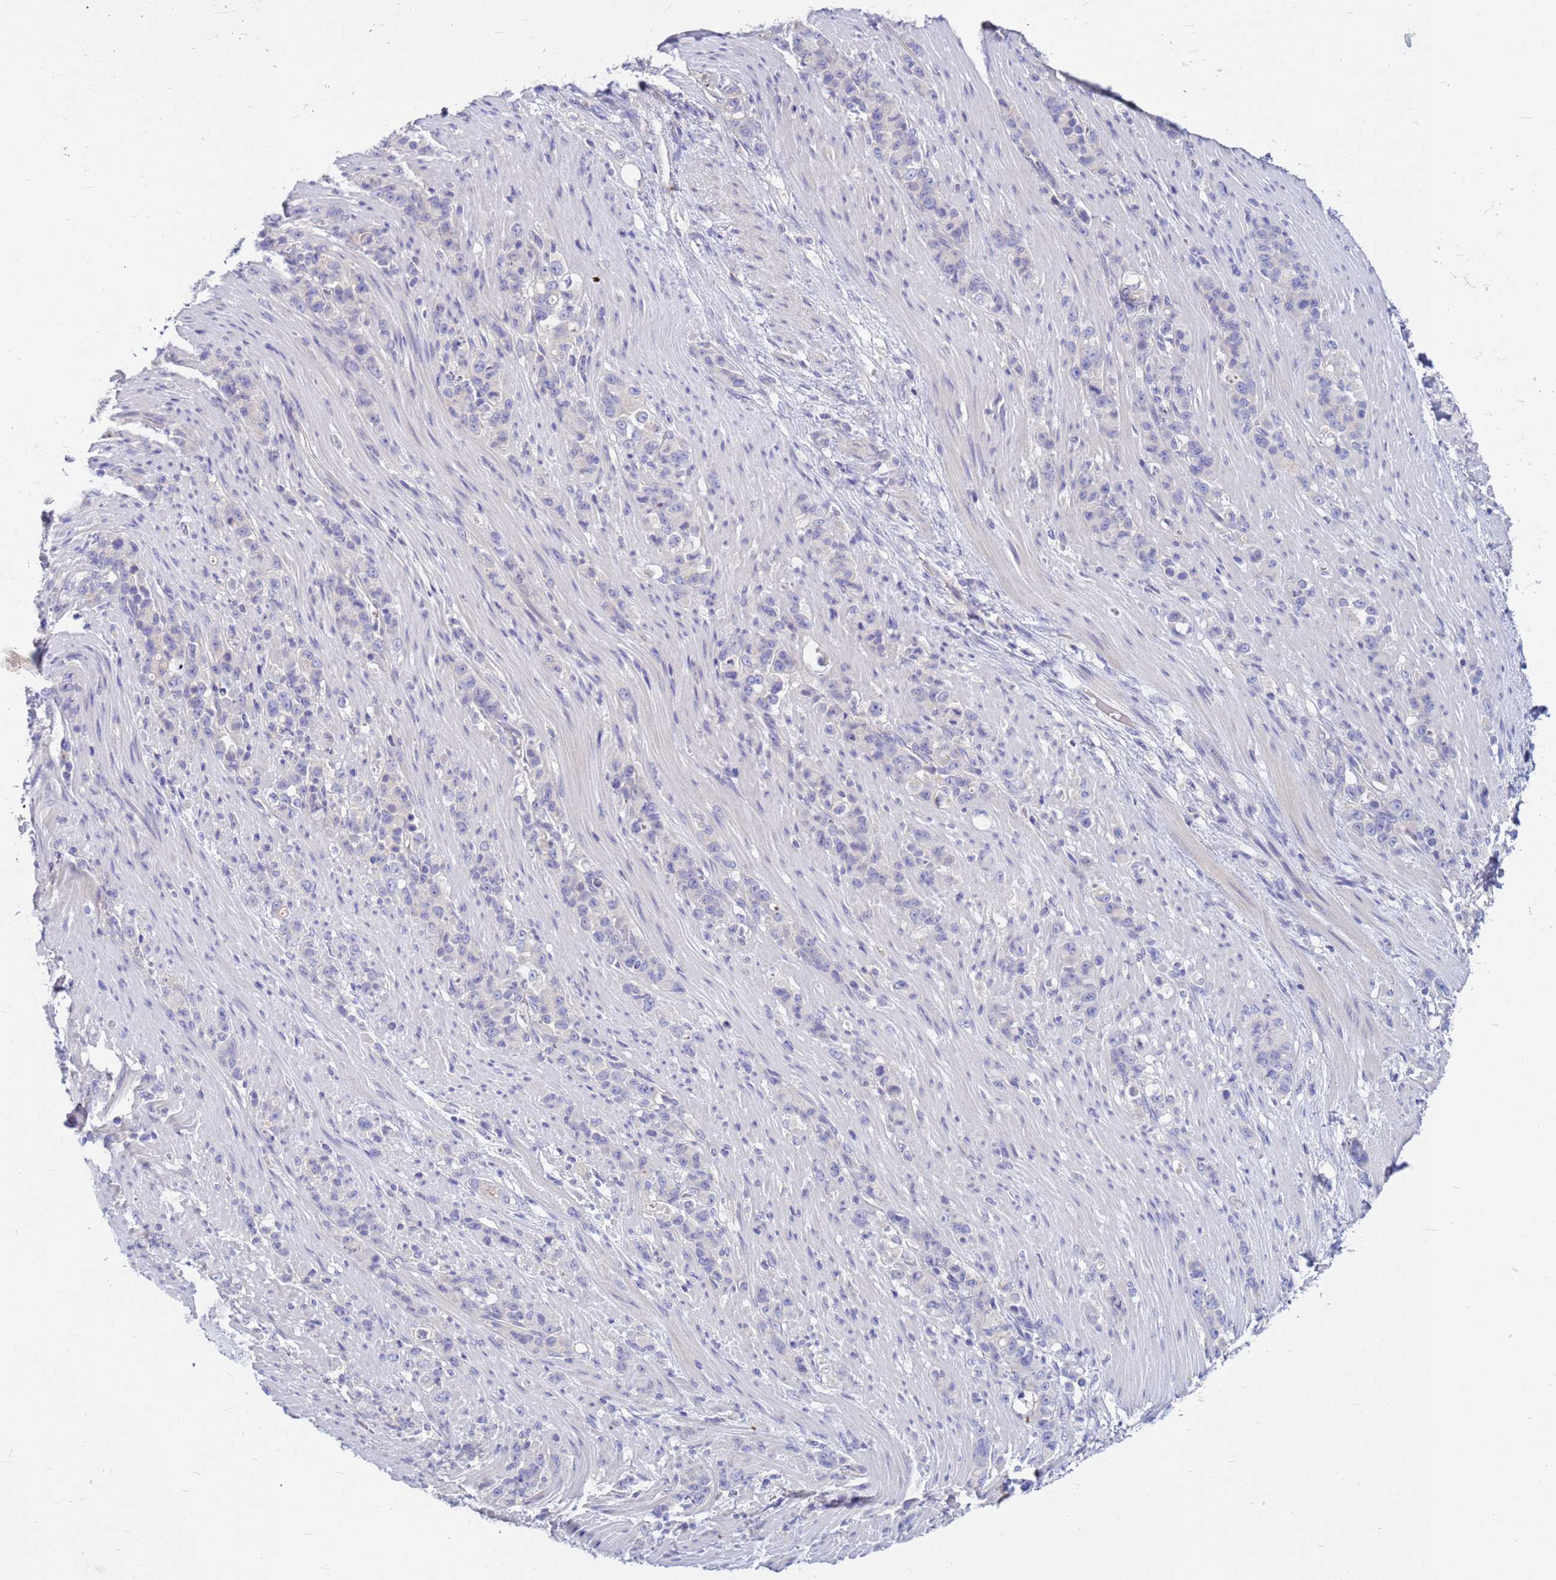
{"staining": {"intensity": "negative", "quantity": "none", "location": "none"}, "tissue": "stomach cancer", "cell_type": "Tumor cells", "image_type": "cancer", "snomed": [{"axis": "morphology", "description": "Normal tissue, NOS"}, {"axis": "morphology", "description": "Adenocarcinoma, NOS"}, {"axis": "topography", "description": "Stomach"}], "caption": "A high-resolution image shows immunohistochemistry staining of adenocarcinoma (stomach), which exhibits no significant staining in tumor cells.", "gene": "DPRX", "patient": {"sex": "female", "age": 79}}